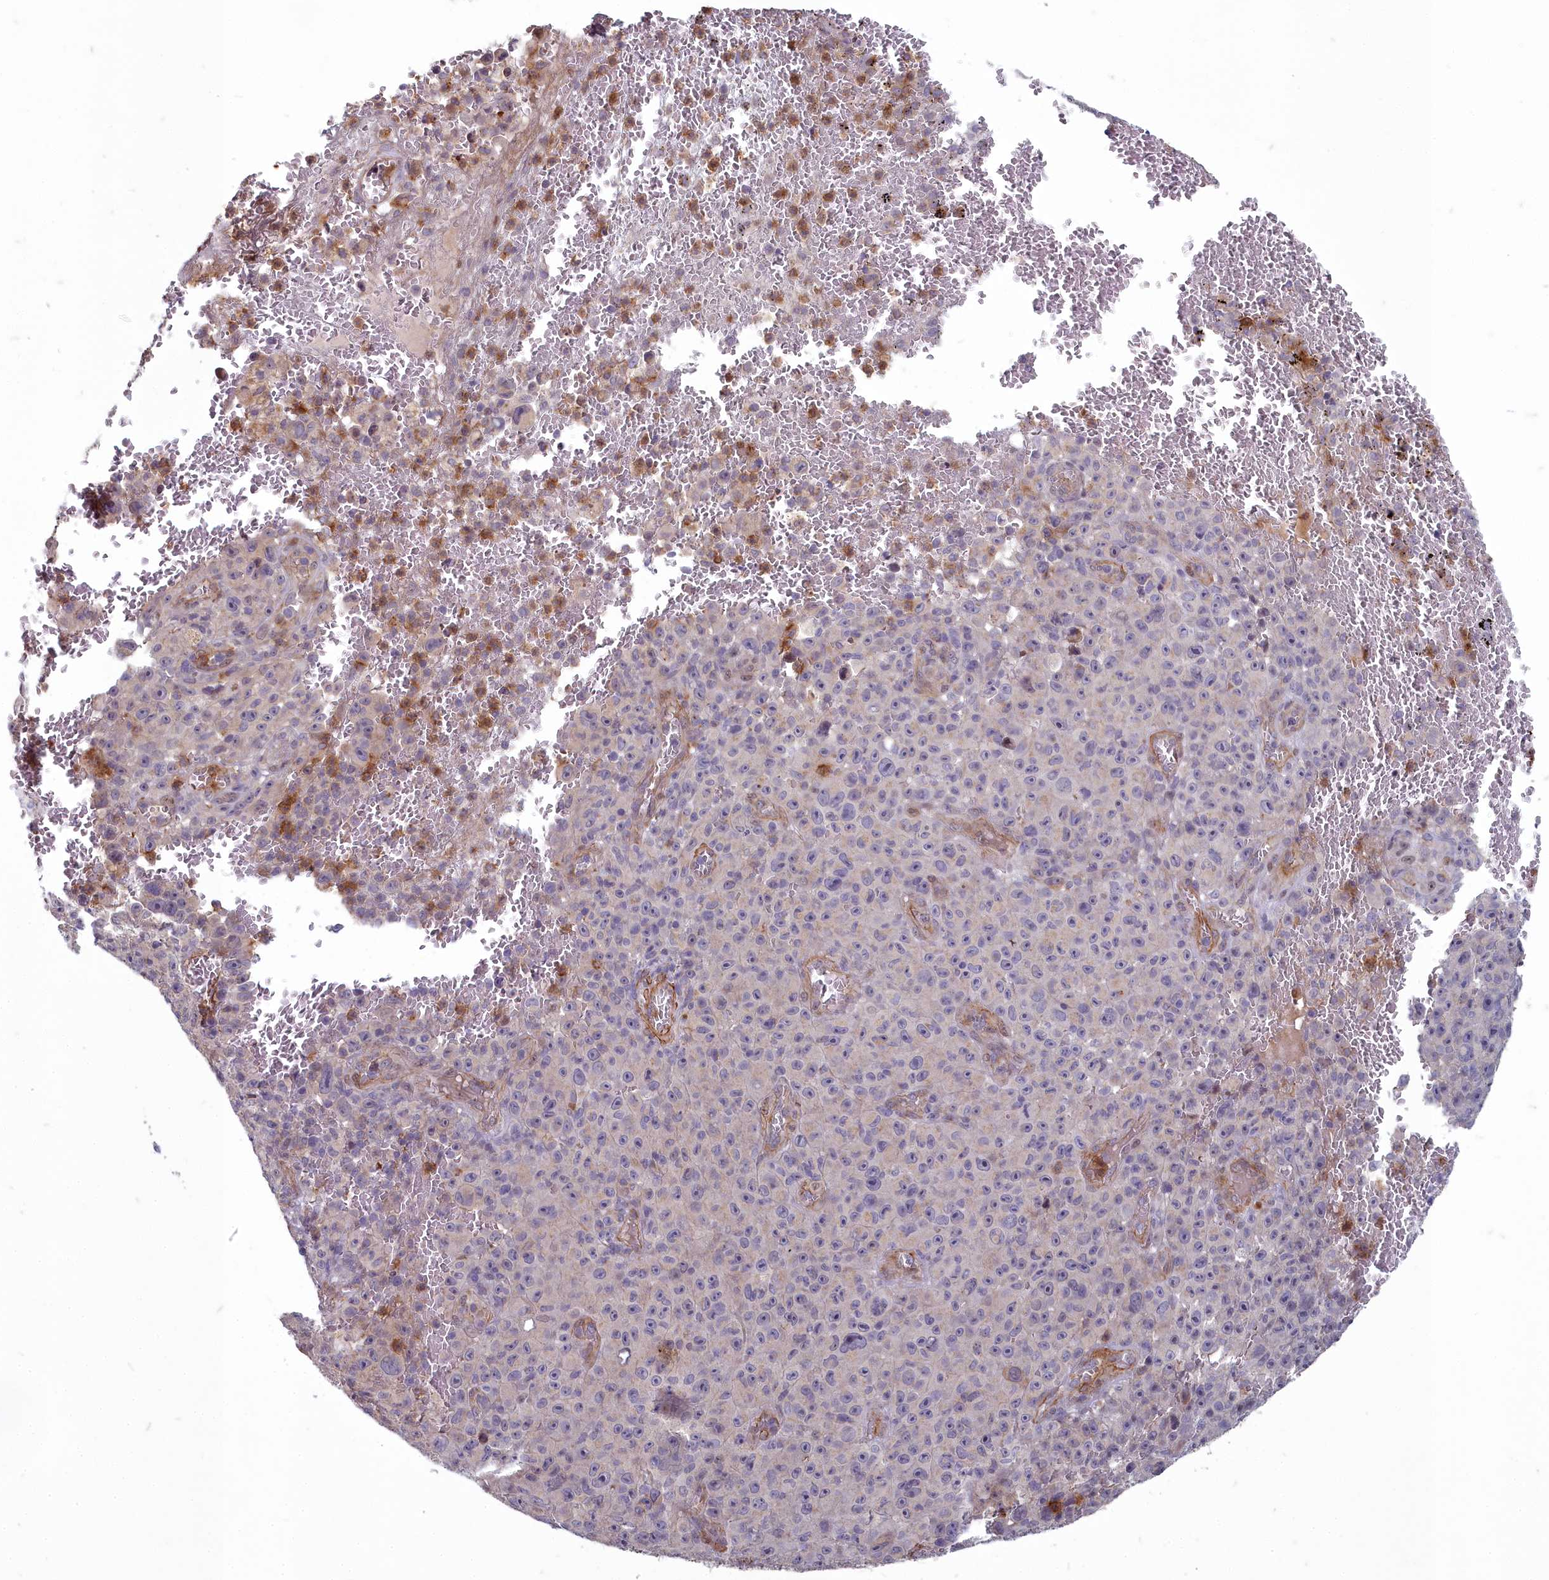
{"staining": {"intensity": "negative", "quantity": "none", "location": "none"}, "tissue": "melanoma", "cell_type": "Tumor cells", "image_type": "cancer", "snomed": [{"axis": "morphology", "description": "Malignant melanoma, NOS"}, {"axis": "topography", "description": "Skin"}], "caption": "Tumor cells are negative for protein expression in human malignant melanoma. (DAB (3,3'-diaminobenzidine) immunohistochemistry (IHC) with hematoxylin counter stain).", "gene": "ZNF626", "patient": {"sex": "female", "age": 82}}